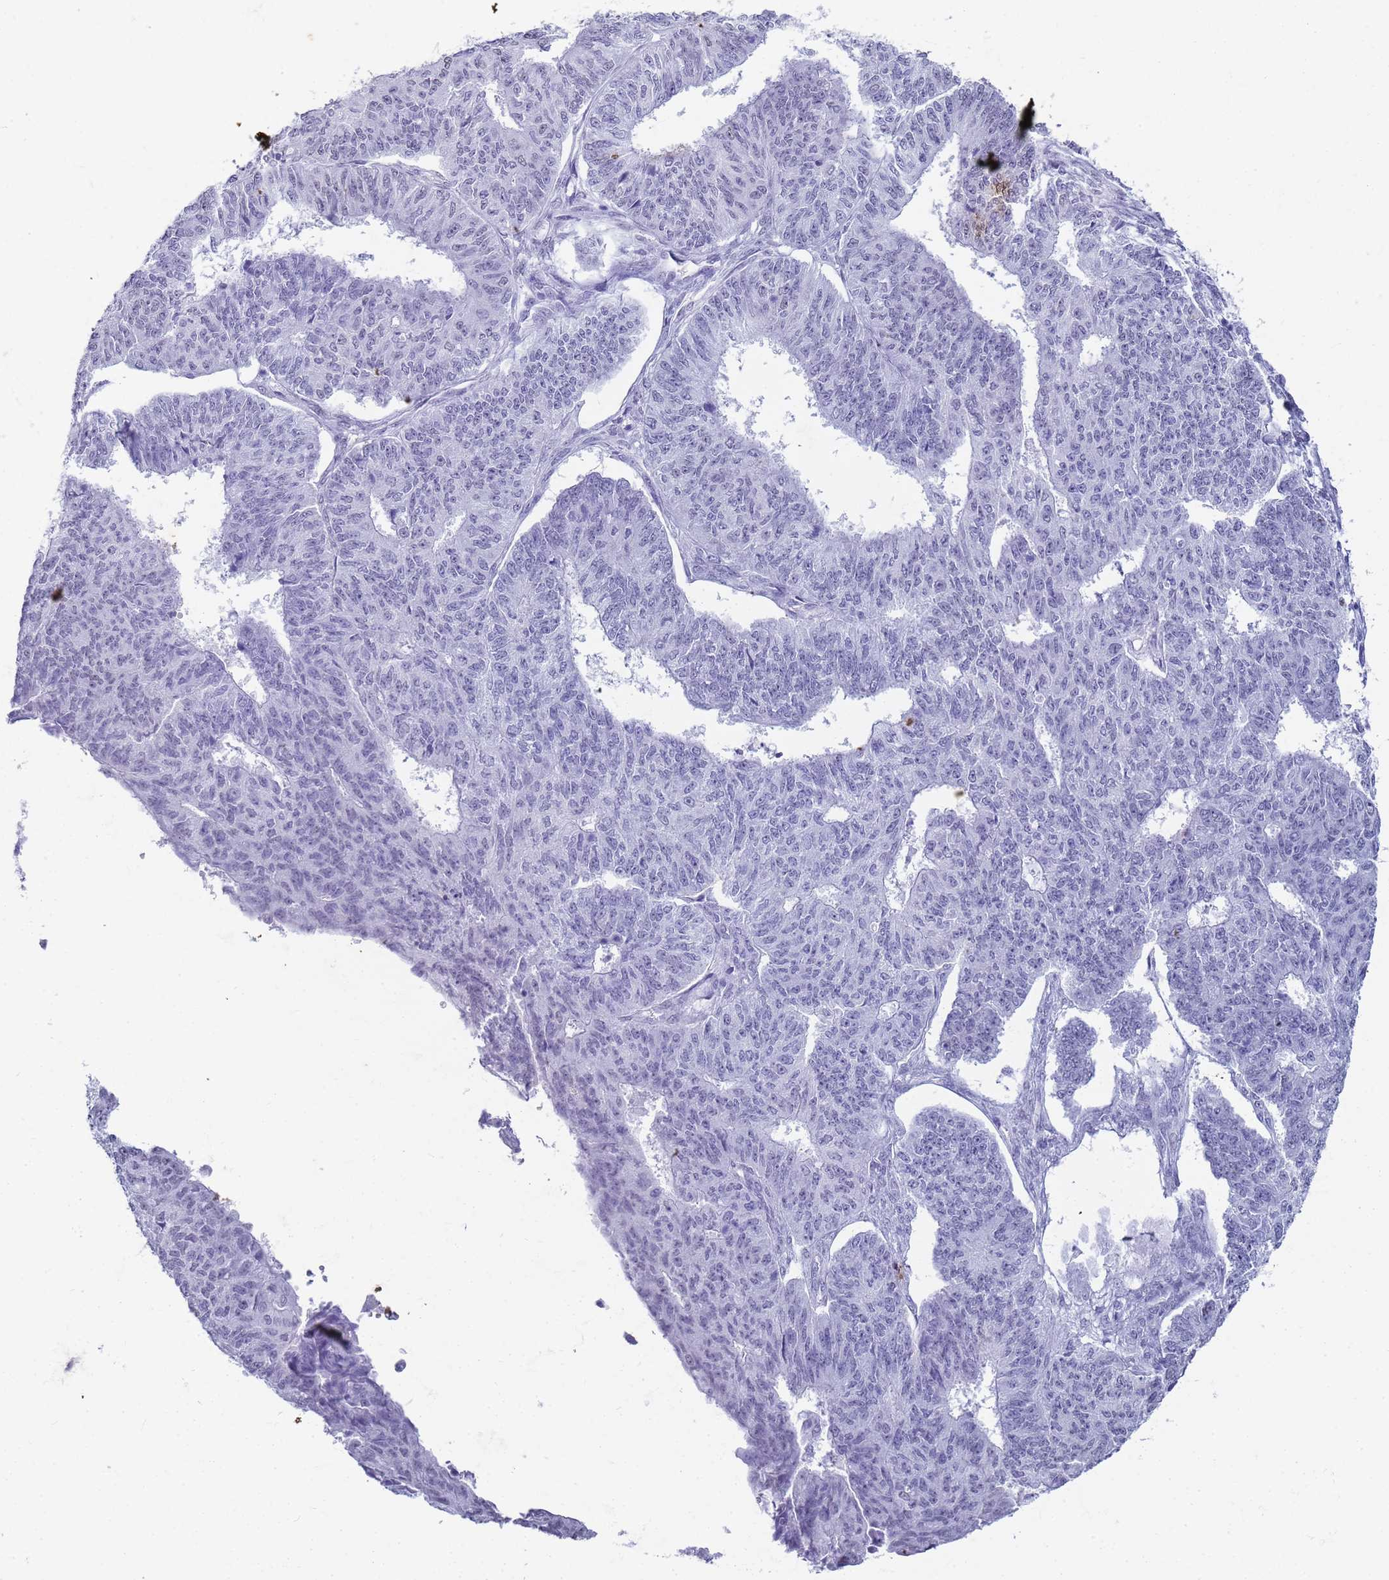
{"staining": {"intensity": "negative", "quantity": "none", "location": "none"}, "tissue": "endometrial cancer", "cell_type": "Tumor cells", "image_type": "cancer", "snomed": [{"axis": "morphology", "description": "Adenocarcinoma, NOS"}, {"axis": "topography", "description": "Endometrium"}], "caption": "Endometrial adenocarcinoma stained for a protein using IHC demonstrates no staining tumor cells.", "gene": "SLC7A9", "patient": {"sex": "female", "age": 32}}